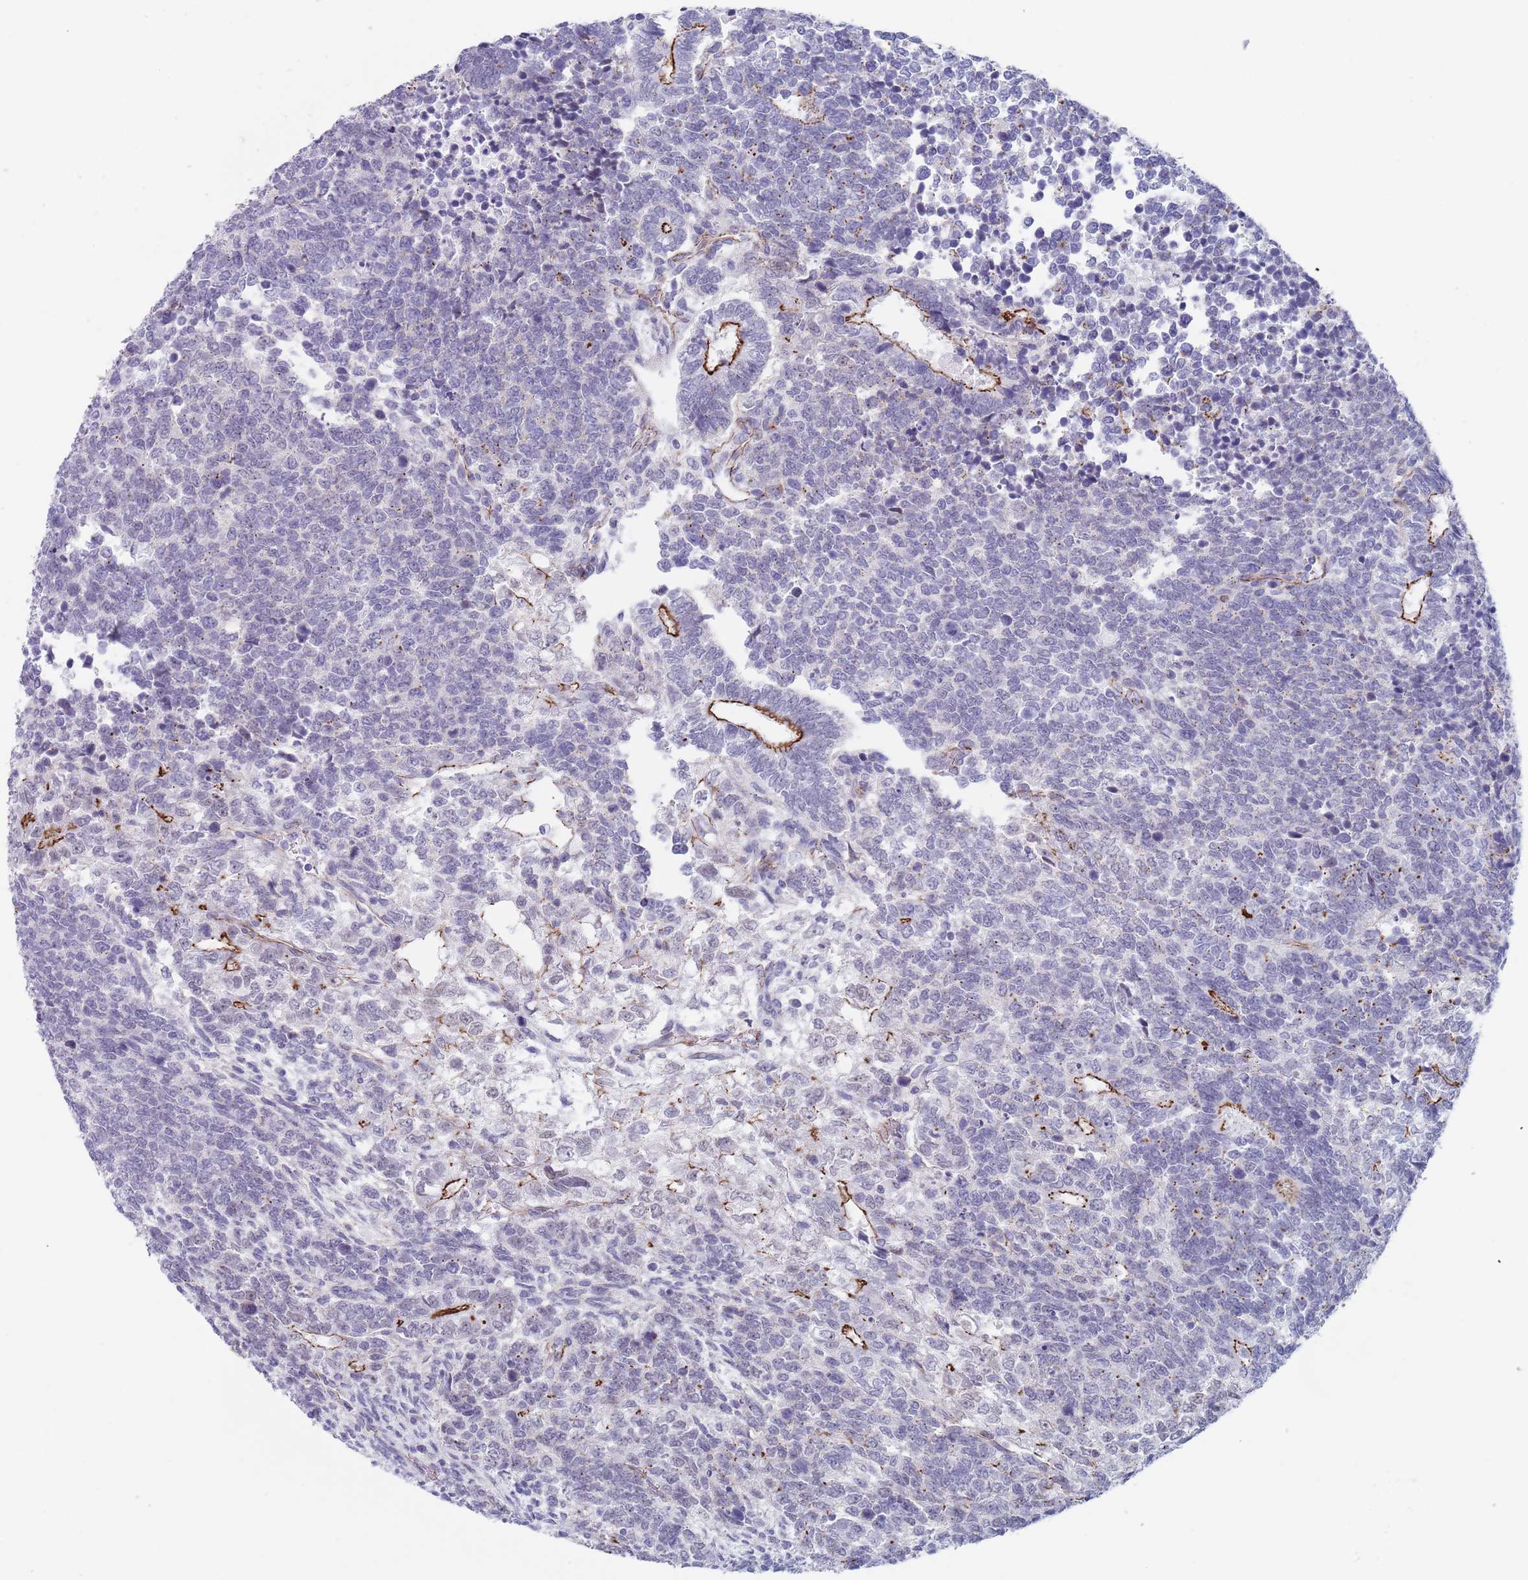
{"staining": {"intensity": "strong", "quantity": "<25%", "location": "cytoplasmic/membranous"}, "tissue": "testis cancer", "cell_type": "Tumor cells", "image_type": "cancer", "snomed": [{"axis": "morphology", "description": "Carcinoma, Embryonal, NOS"}, {"axis": "topography", "description": "Testis"}], "caption": "Strong cytoplasmic/membranous protein positivity is present in approximately <25% of tumor cells in testis cancer. (DAB IHC, brown staining for protein, blue staining for nuclei).", "gene": "OR5A2", "patient": {"sex": "male", "age": 23}}